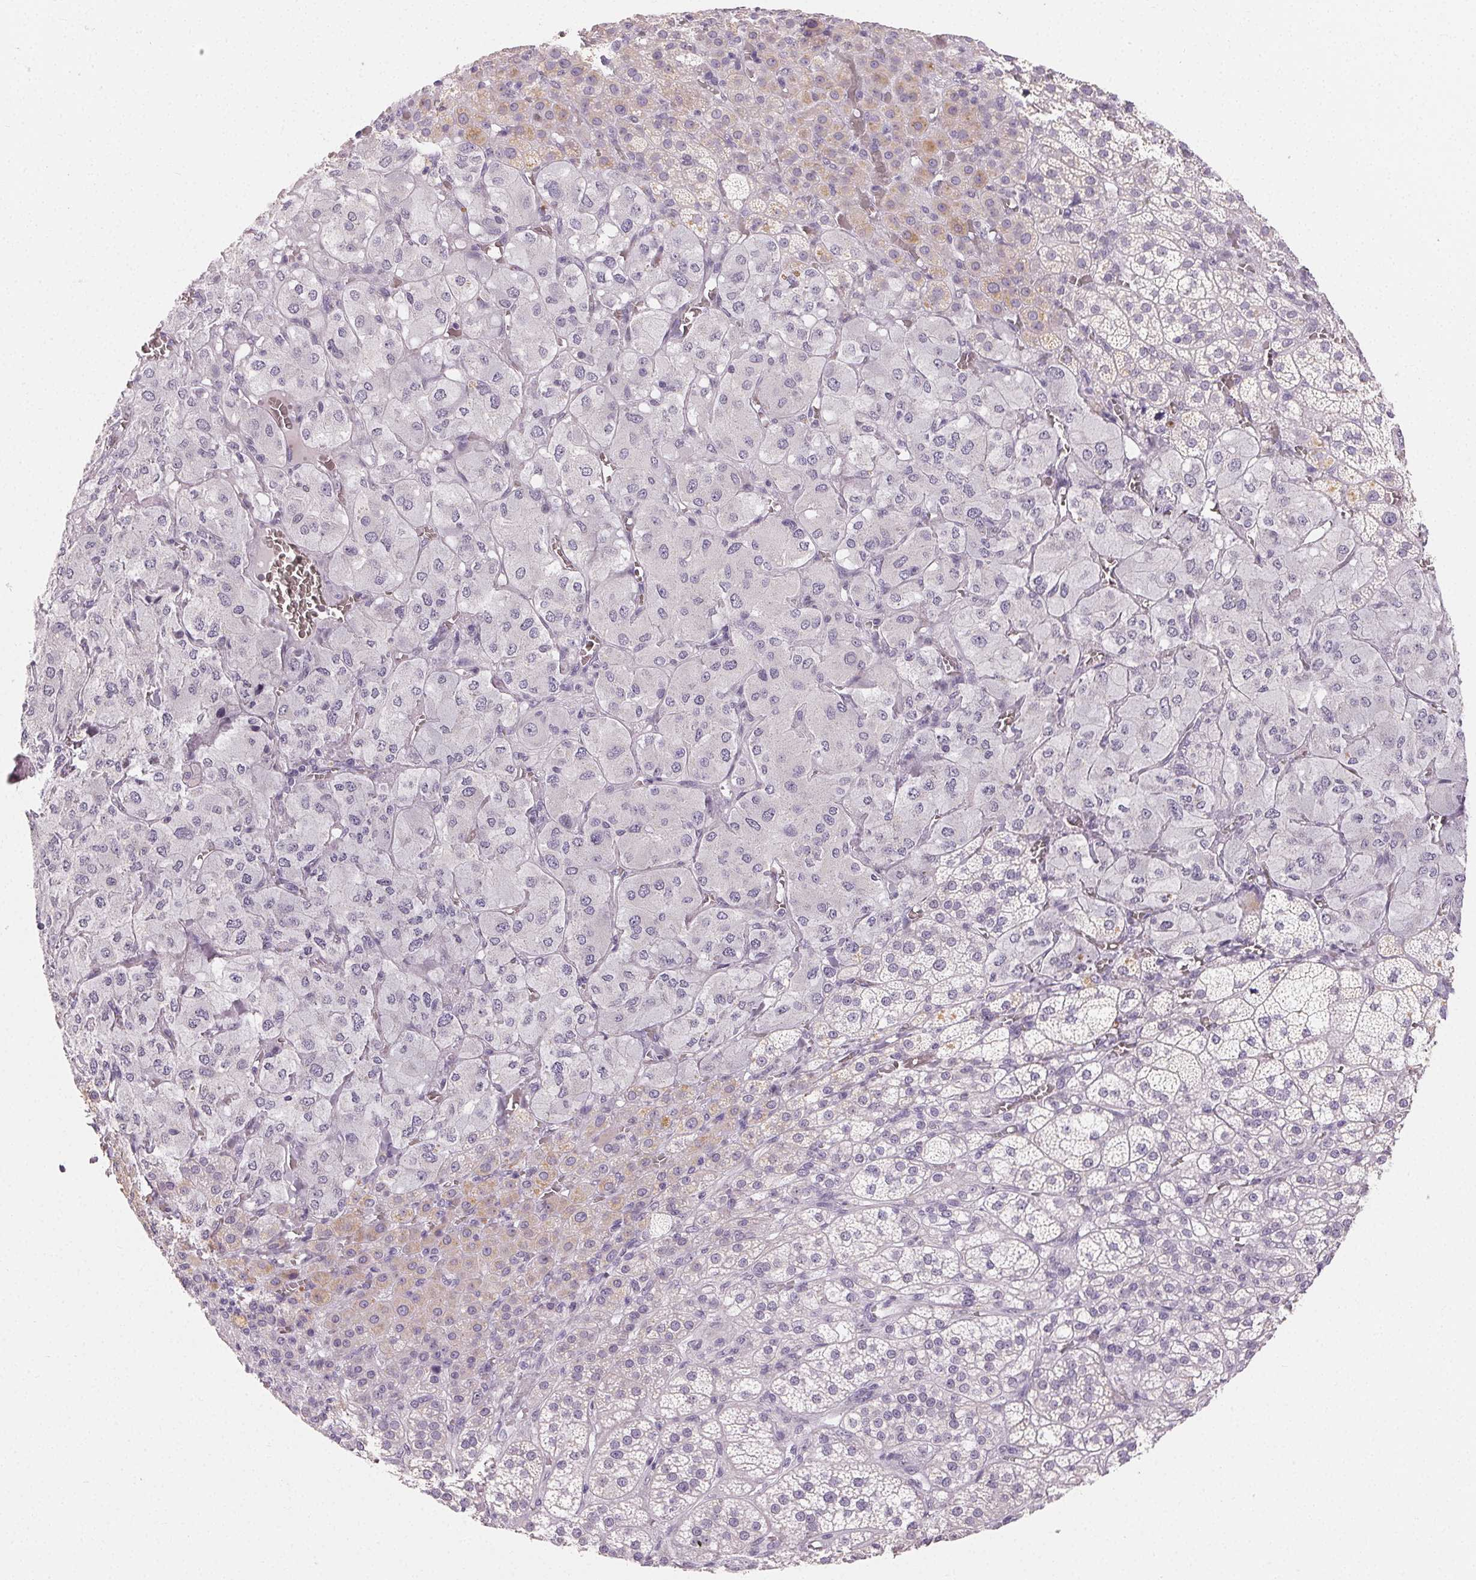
{"staining": {"intensity": "negative", "quantity": "none", "location": "none"}, "tissue": "adrenal gland", "cell_type": "Glandular cells", "image_type": "normal", "snomed": [{"axis": "morphology", "description": "Normal tissue, NOS"}, {"axis": "topography", "description": "Adrenal gland"}], "caption": "The IHC image has no significant expression in glandular cells of adrenal gland. Brightfield microscopy of immunohistochemistry (IHC) stained with DAB (brown) and hematoxylin (blue), captured at high magnification.", "gene": "SFTPD", "patient": {"sex": "female", "age": 60}}